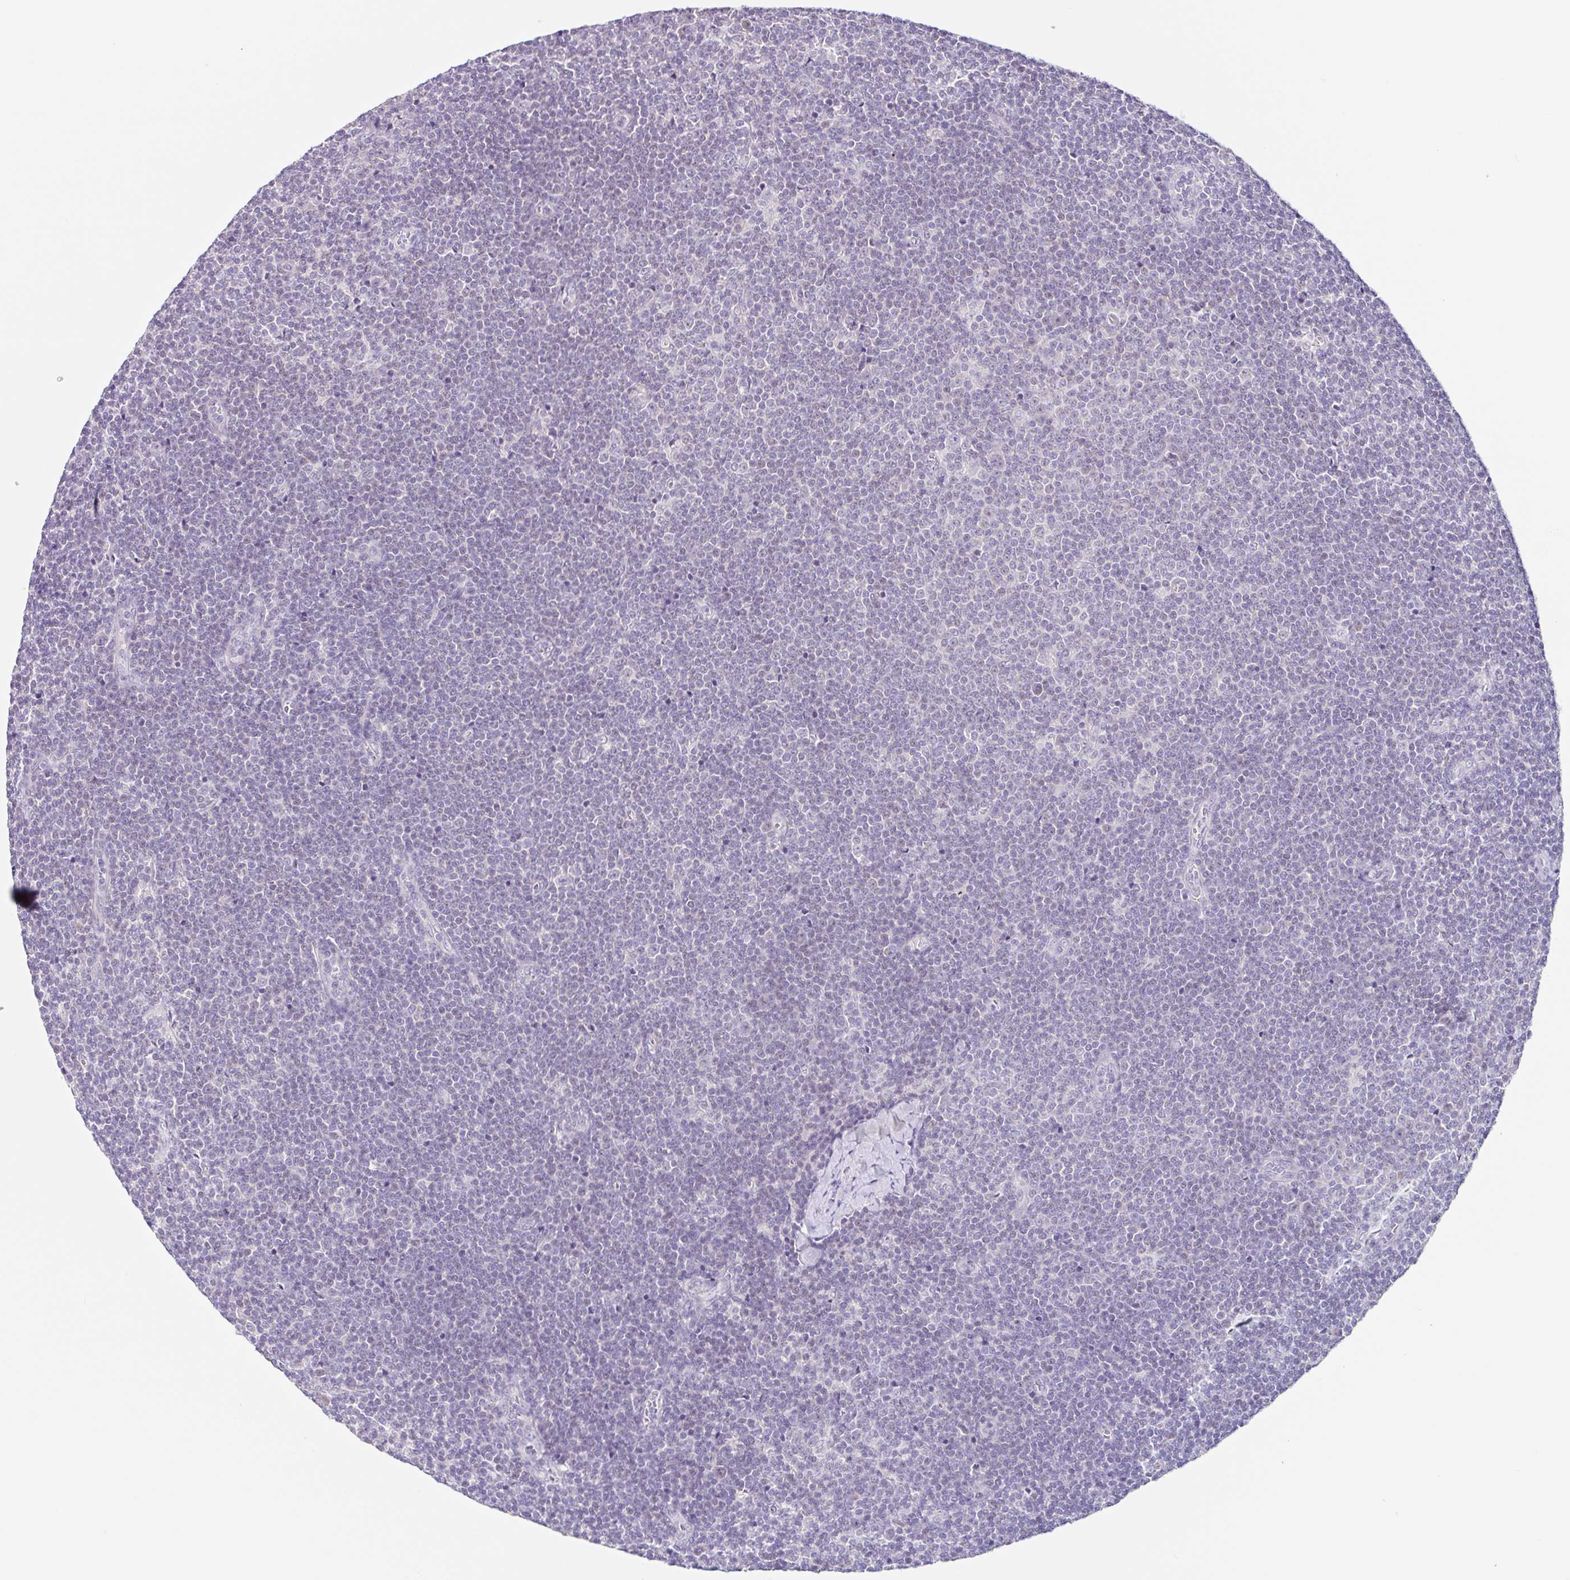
{"staining": {"intensity": "negative", "quantity": "none", "location": "none"}, "tissue": "lymphoma", "cell_type": "Tumor cells", "image_type": "cancer", "snomed": [{"axis": "morphology", "description": "Malignant lymphoma, non-Hodgkin's type, Low grade"}, {"axis": "topography", "description": "Lymph node"}], "caption": "IHC photomicrograph of neoplastic tissue: lymphoma stained with DAB (3,3'-diaminobenzidine) demonstrates no significant protein expression in tumor cells. (DAB immunohistochemistry visualized using brightfield microscopy, high magnification).", "gene": "DCAF17", "patient": {"sex": "male", "age": 48}}